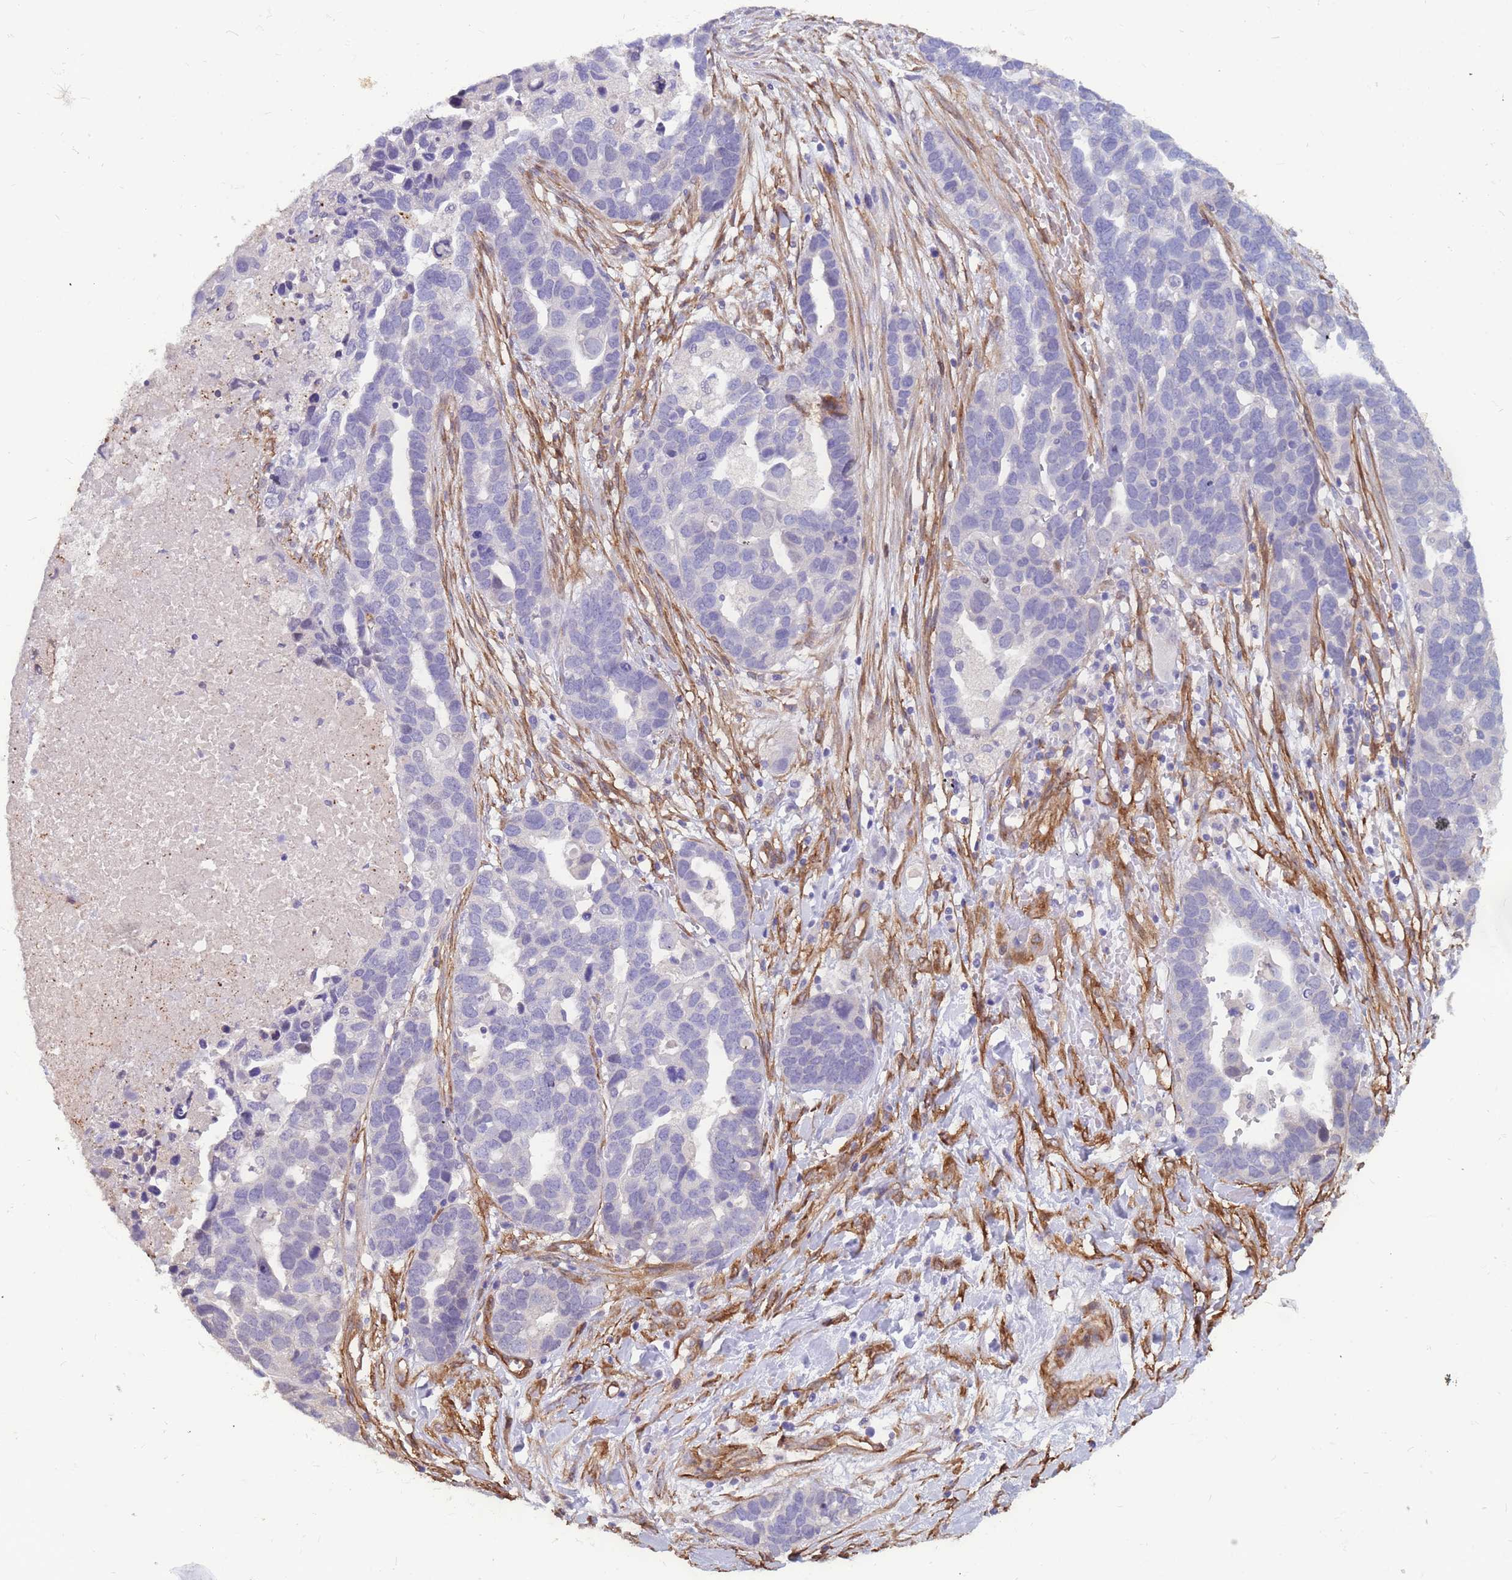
{"staining": {"intensity": "negative", "quantity": "none", "location": "none"}, "tissue": "ovarian cancer", "cell_type": "Tumor cells", "image_type": "cancer", "snomed": [{"axis": "morphology", "description": "Cystadenocarcinoma, serous, NOS"}, {"axis": "topography", "description": "Ovary"}], "caption": "DAB (3,3'-diaminobenzidine) immunohistochemical staining of serous cystadenocarcinoma (ovarian) exhibits no significant staining in tumor cells.", "gene": "EHD2", "patient": {"sex": "female", "age": 54}}